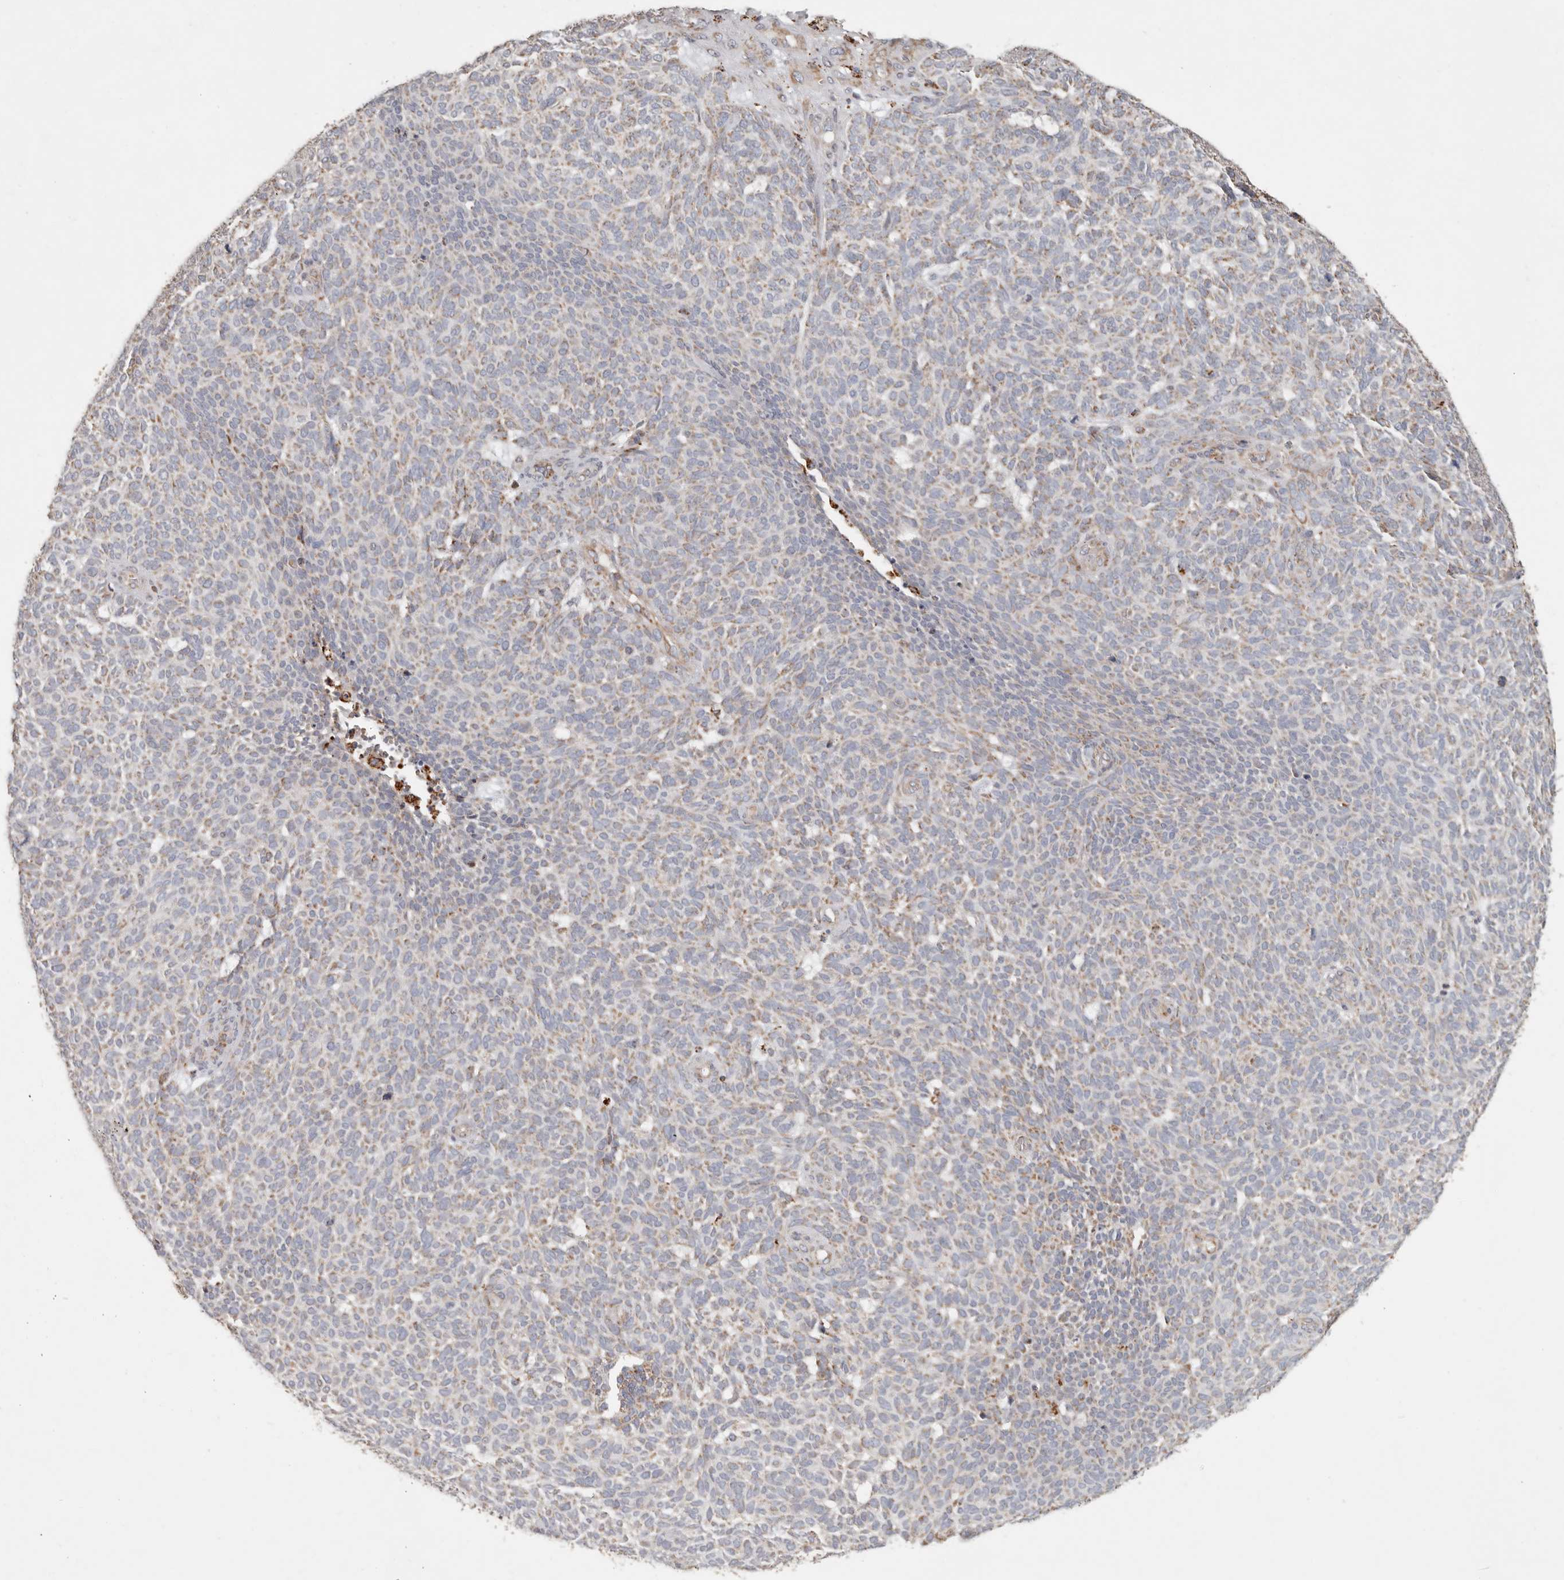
{"staining": {"intensity": "weak", "quantity": ">75%", "location": "cytoplasmic/membranous"}, "tissue": "skin cancer", "cell_type": "Tumor cells", "image_type": "cancer", "snomed": [{"axis": "morphology", "description": "Squamous cell carcinoma, NOS"}, {"axis": "topography", "description": "Skin"}], "caption": "Protein analysis of squamous cell carcinoma (skin) tissue demonstrates weak cytoplasmic/membranous expression in approximately >75% of tumor cells. Ihc stains the protein in brown and the nuclei are stained blue.", "gene": "ARHGEF10L", "patient": {"sex": "female", "age": 90}}